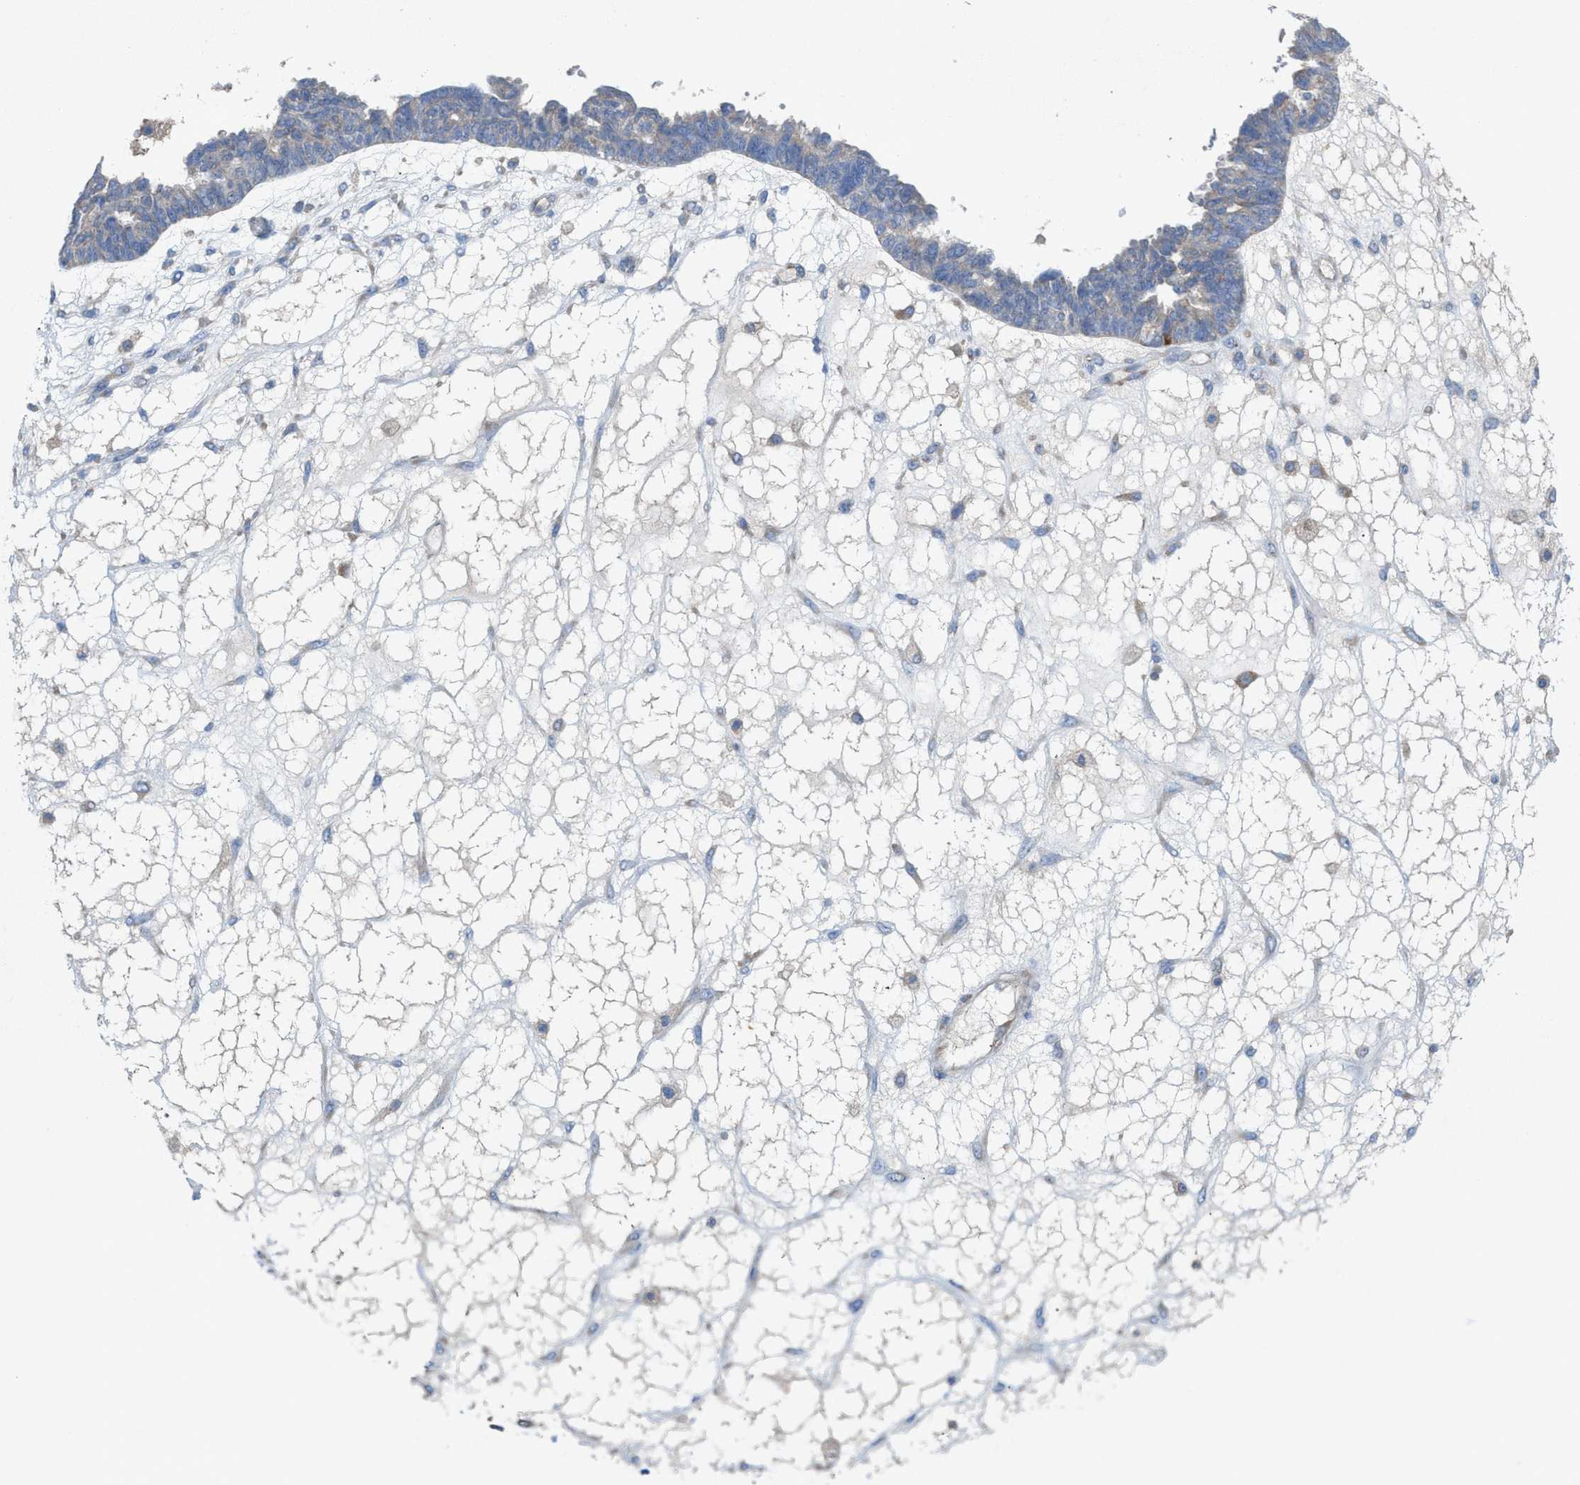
{"staining": {"intensity": "negative", "quantity": "none", "location": "none"}, "tissue": "ovarian cancer", "cell_type": "Tumor cells", "image_type": "cancer", "snomed": [{"axis": "morphology", "description": "Cystadenocarcinoma, serous, NOS"}, {"axis": "topography", "description": "Ovary"}], "caption": "A photomicrograph of human ovarian cancer is negative for staining in tumor cells. (Immunohistochemistry, brightfield microscopy, high magnification).", "gene": "DYNC2I1", "patient": {"sex": "female", "age": 79}}